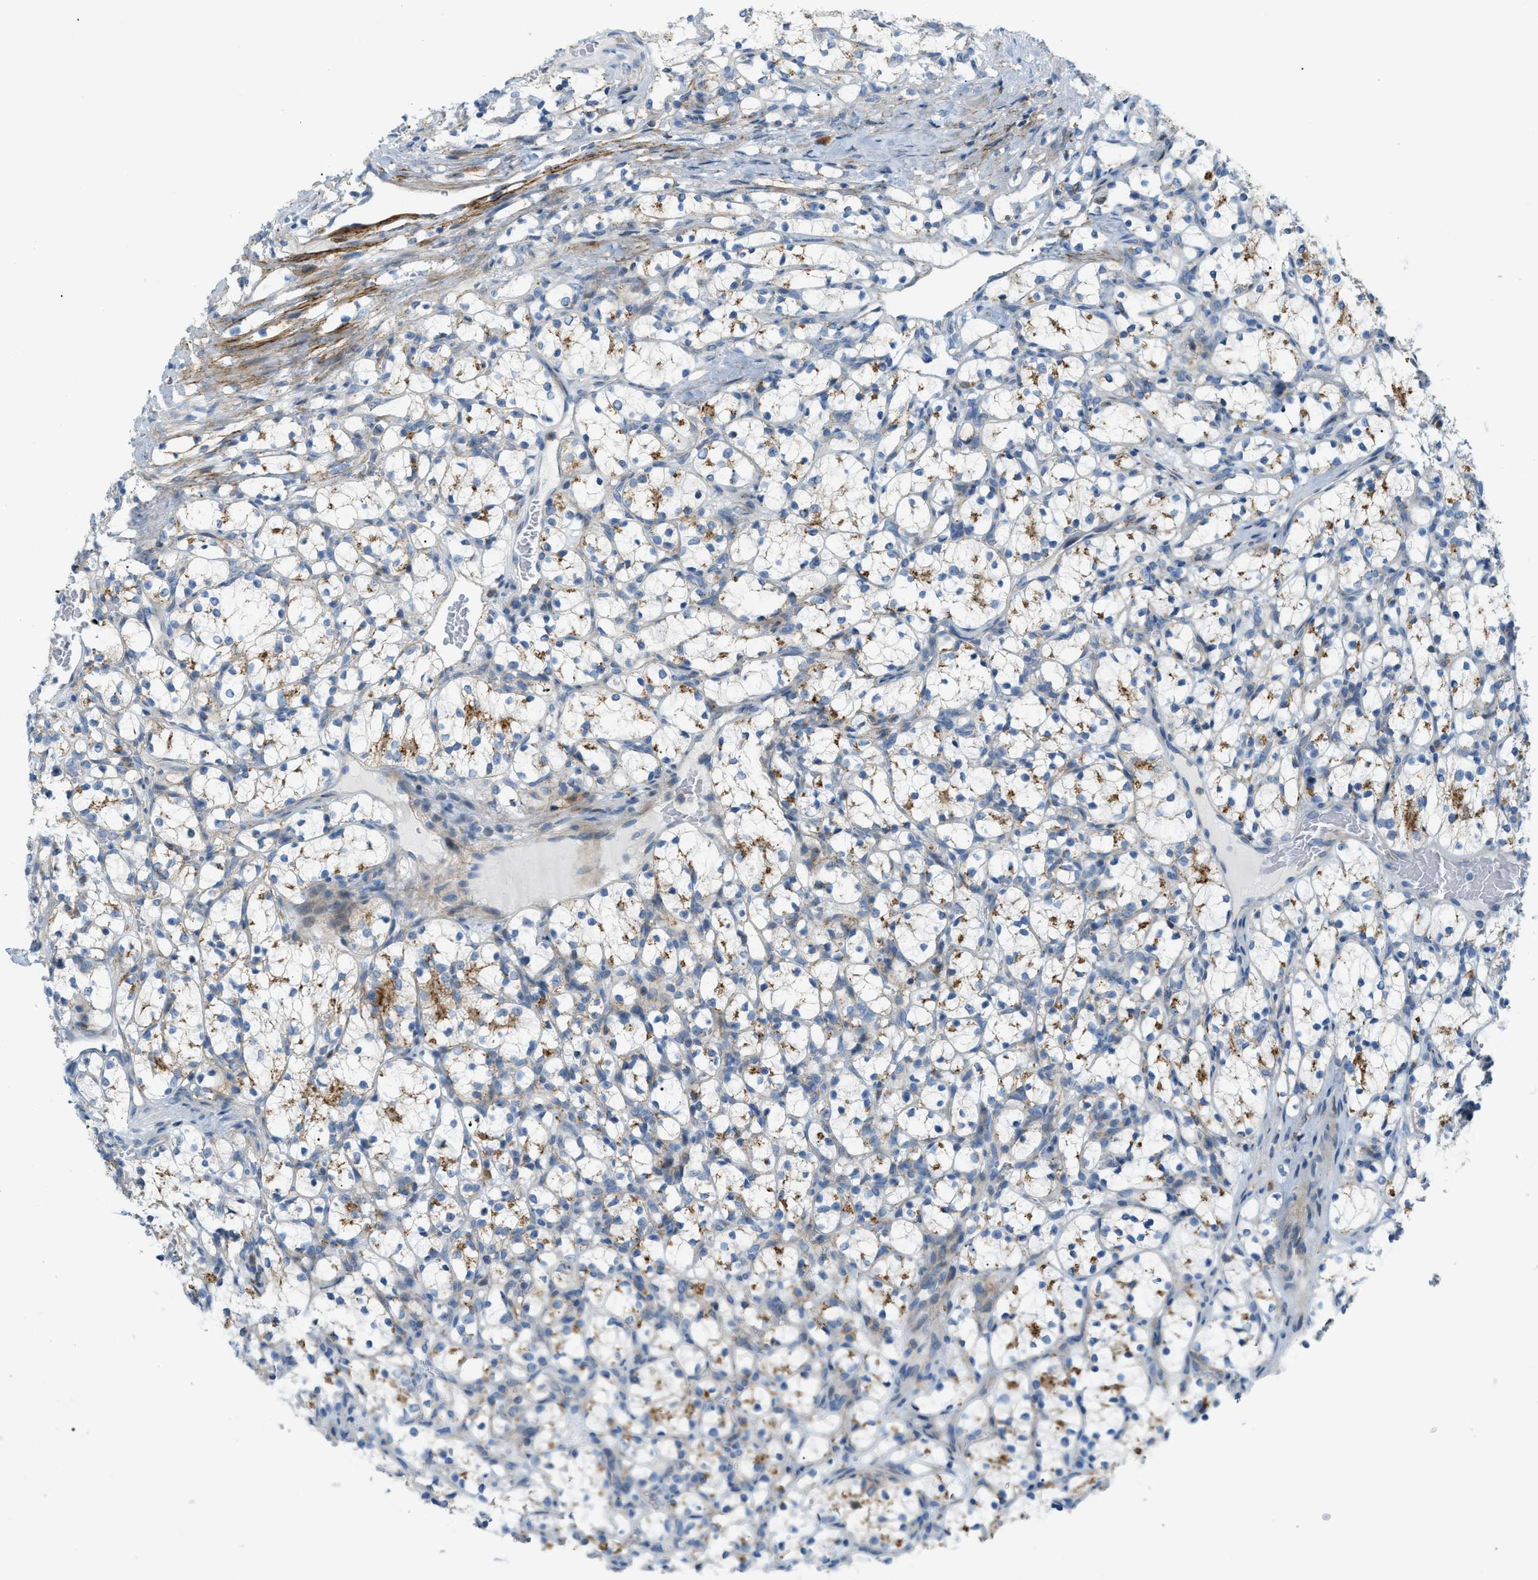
{"staining": {"intensity": "moderate", "quantity": "<25%", "location": "cytoplasmic/membranous"}, "tissue": "renal cancer", "cell_type": "Tumor cells", "image_type": "cancer", "snomed": [{"axis": "morphology", "description": "Adenocarcinoma, NOS"}, {"axis": "topography", "description": "Kidney"}], "caption": "This photomicrograph displays IHC staining of human renal cancer, with low moderate cytoplasmic/membranous expression in approximately <25% of tumor cells.", "gene": "LMBRD1", "patient": {"sex": "female", "age": 69}}